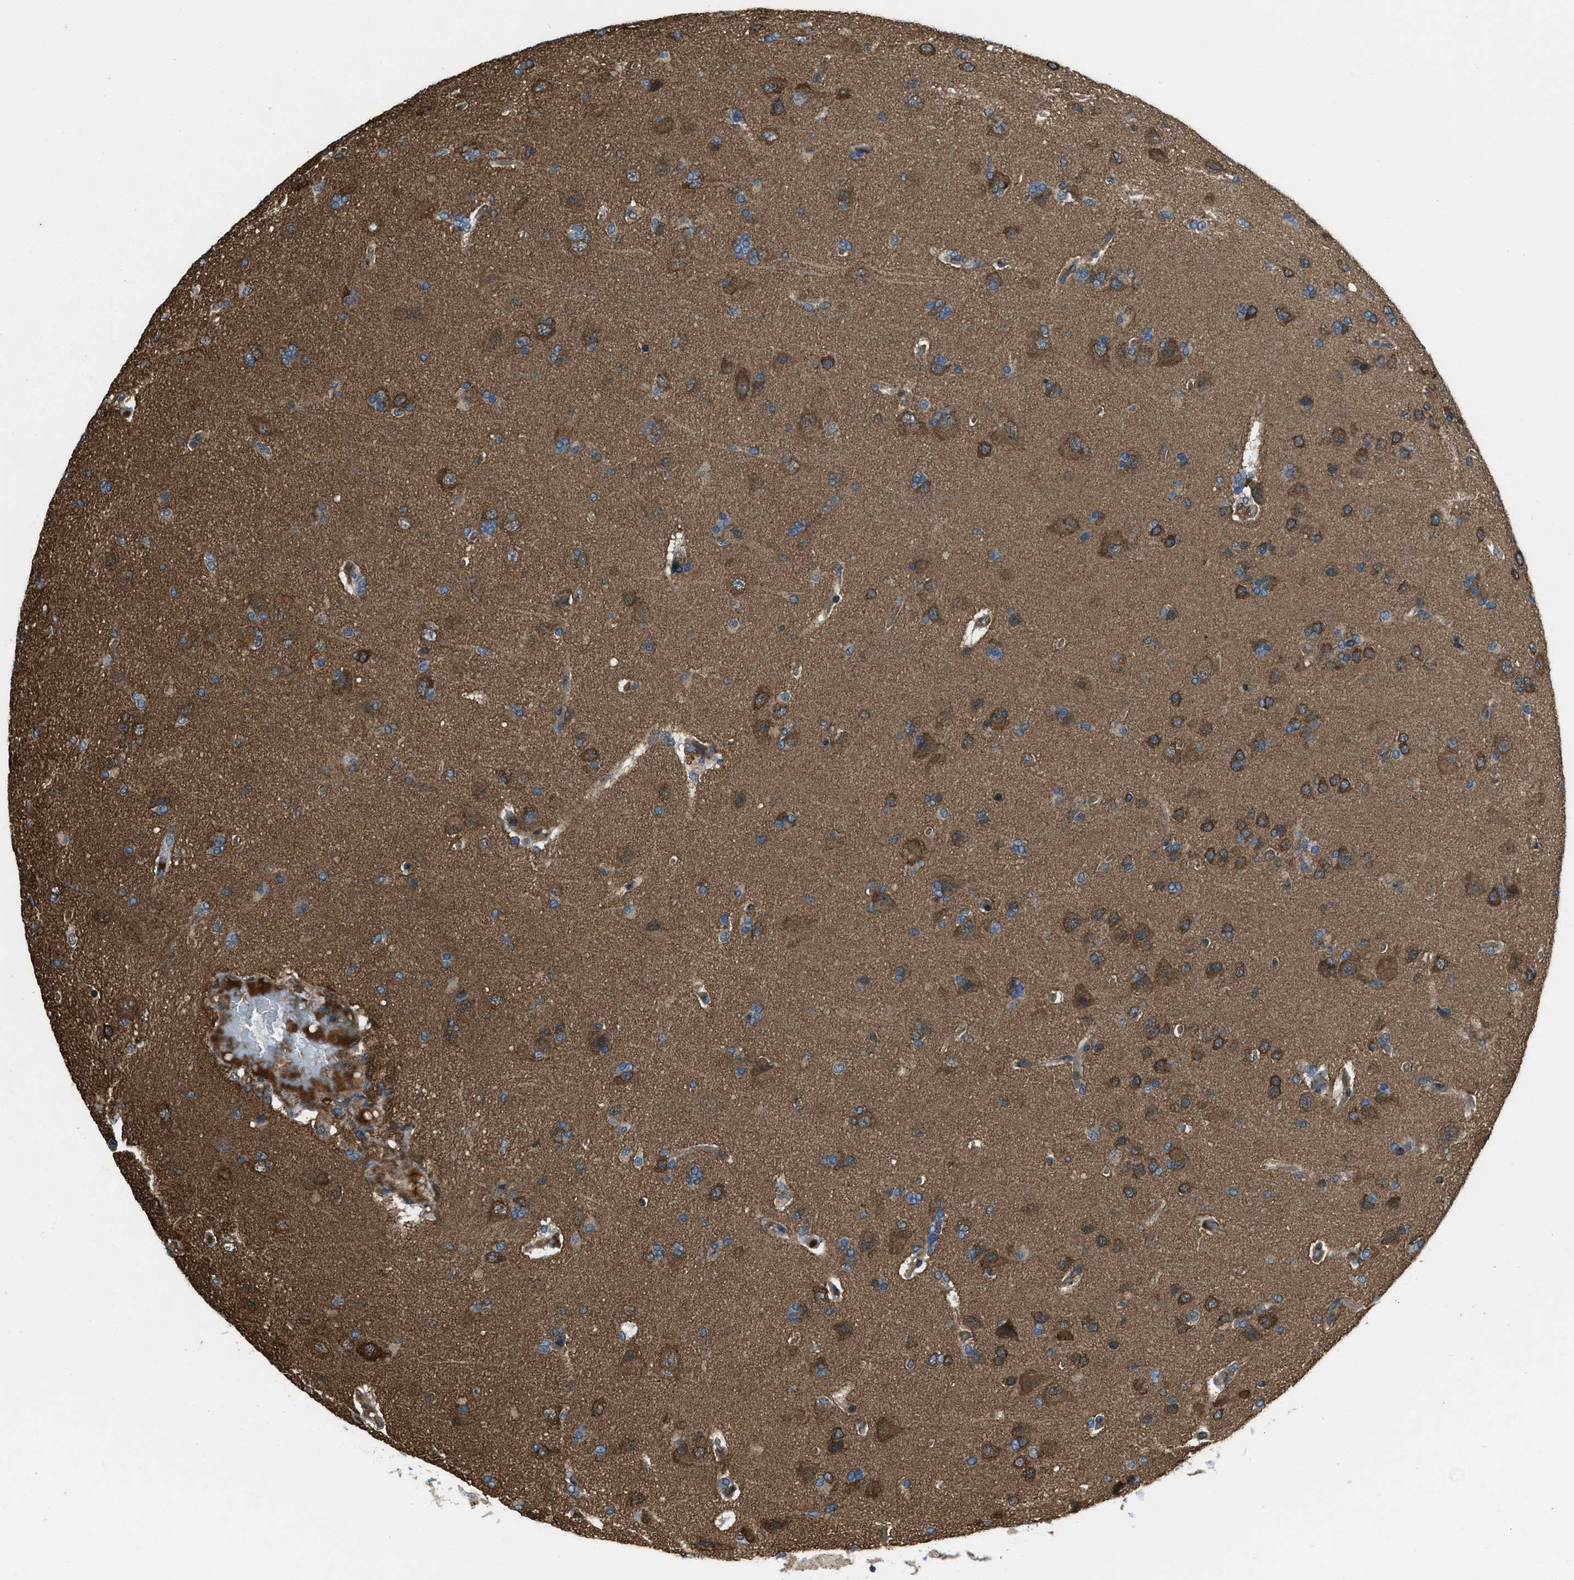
{"staining": {"intensity": "moderate", "quantity": ">75%", "location": "cytoplasmic/membranous"}, "tissue": "glioma", "cell_type": "Tumor cells", "image_type": "cancer", "snomed": [{"axis": "morphology", "description": "Glioma, malignant, High grade"}, {"axis": "topography", "description": "Brain"}], "caption": "IHC micrograph of malignant glioma (high-grade) stained for a protein (brown), which displays medium levels of moderate cytoplasmic/membranous staining in approximately >75% of tumor cells.", "gene": "SVIL", "patient": {"sex": "male", "age": 72}}